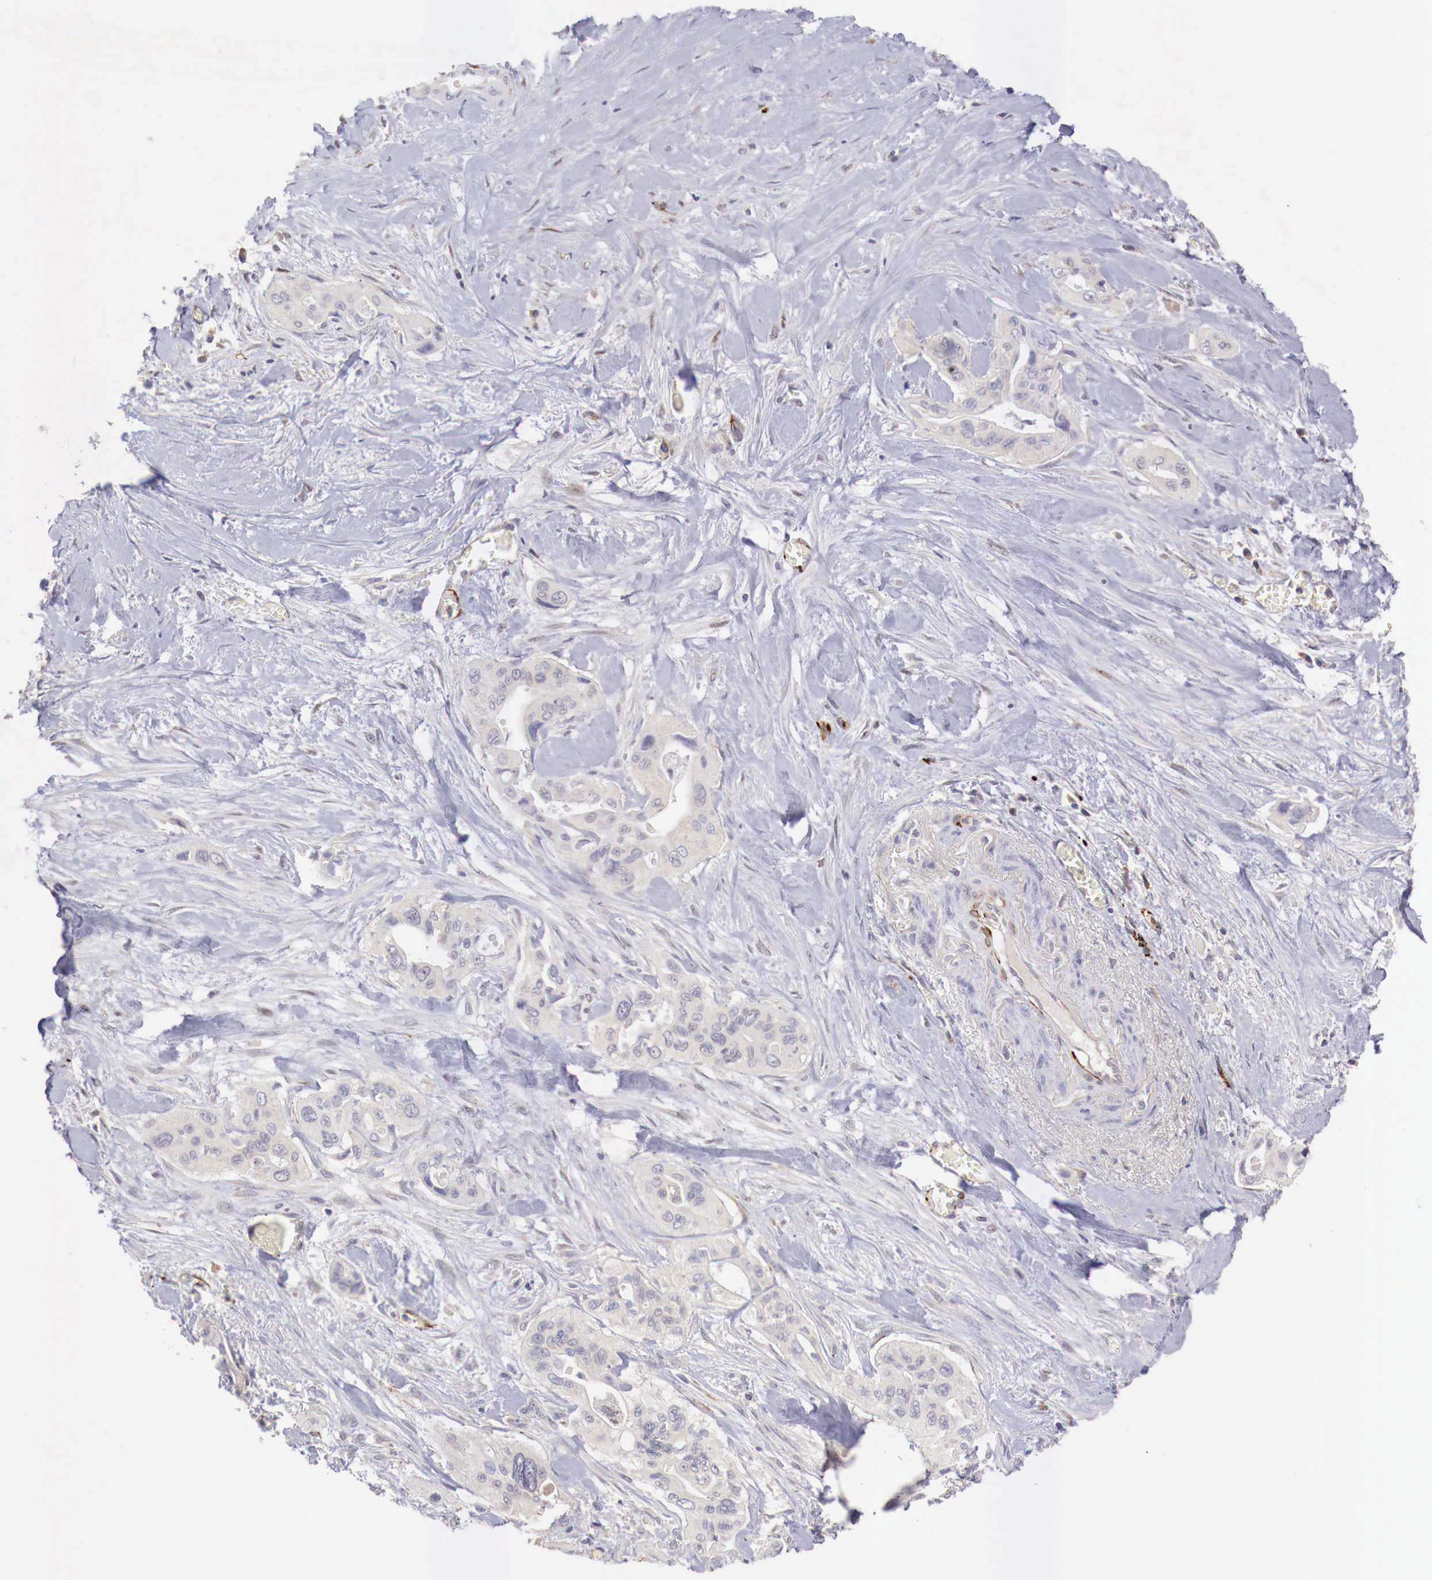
{"staining": {"intensity": "negative", "quantity": "none", "location": "none"}, "tissue": "pancreatic cancer", "cell_type": "Tumor cells", "image_type": "cancer", "snomed": [{"axis": "morphology", "description": "Adenocarcinoma, NOS"}, {"axis": "topography", "description": "Pancreas"}], "caption": "Photomicrograph shows no protein staining in tumor cells of pancreatic adenocarcinoma tissue.", "gene": "WT1", "patient": {"sex": "male", "age": 77}}